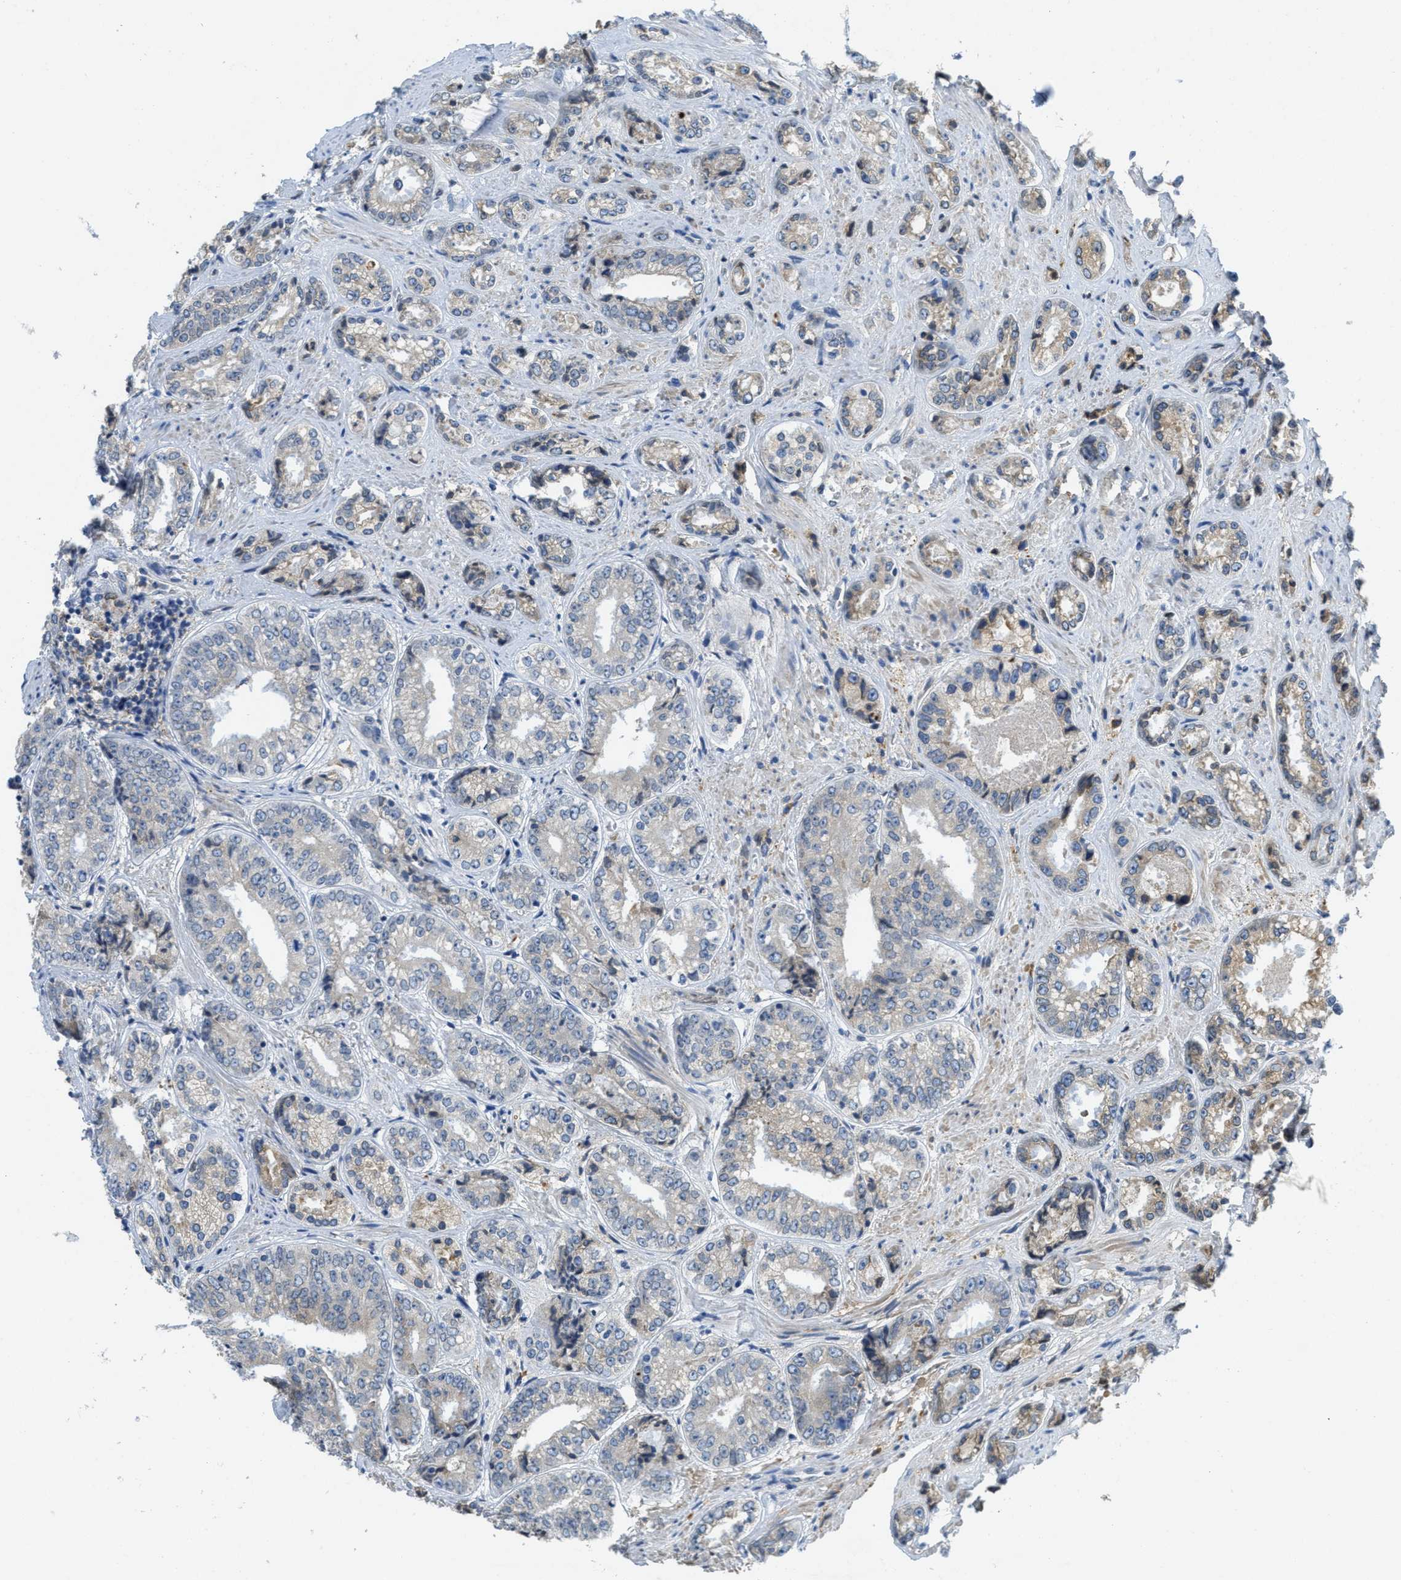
{"staining": {"intensity": "weak", "quantity": "<25%", "location": "cytoplasmic/membranous"}, "tissue": "prostate cancer", "cell_type": "Tumor cells", "image_type": "cancer", "snomed": [{"axis": "morphology", "description": "Adenocarcinoma, High grade"}, {"axis": "topography", "description": "Prostate"}], "caption": "A histopathology image of human prostate cancer (high-grade adenocarcinoma) is negative for staining in tumor cells.", "gene": "MPDU1", "patient": {"sex": "male", "age": 61}}